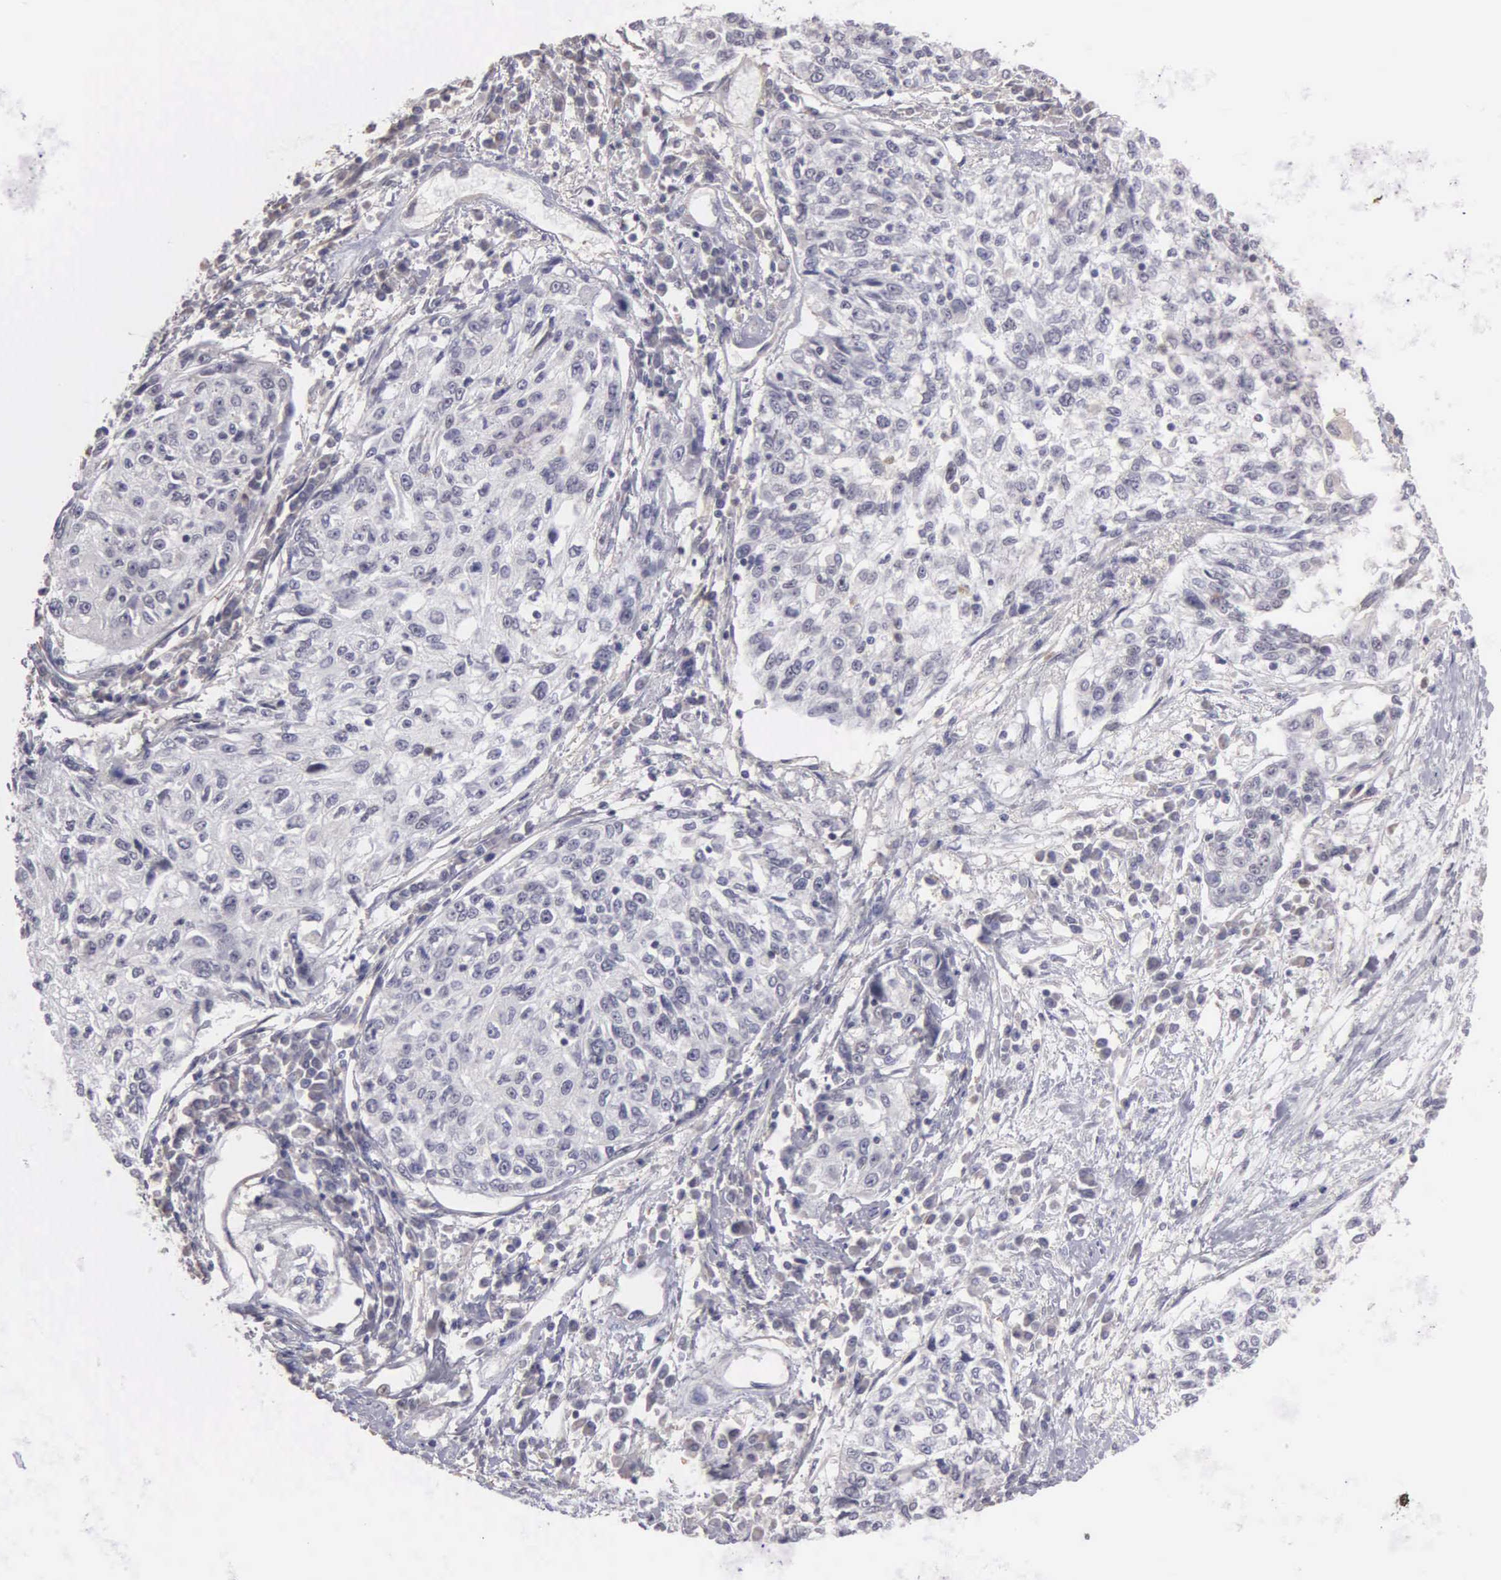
{"staining": {"intensity": "negative", "quantity": "none", "location": "none"}, "tissue": "cervical cancer", "cell_type": "Tumor cells", "image_type": "cancer", "snomed": [{"axis": "morphology", "description": "Squamous cell carcinoma, NOS"}, {"axis": "topography", "description": "Cervix"}], "caption": "IHC micrograph of neoplastic tissue: cervical cancer stained with DAB (3,3'-diaminobenzidine) reveals no significant protein positivity in tumor cells.", "gene": "BRD1", "patient": {"sex": "female", "age": 57}}